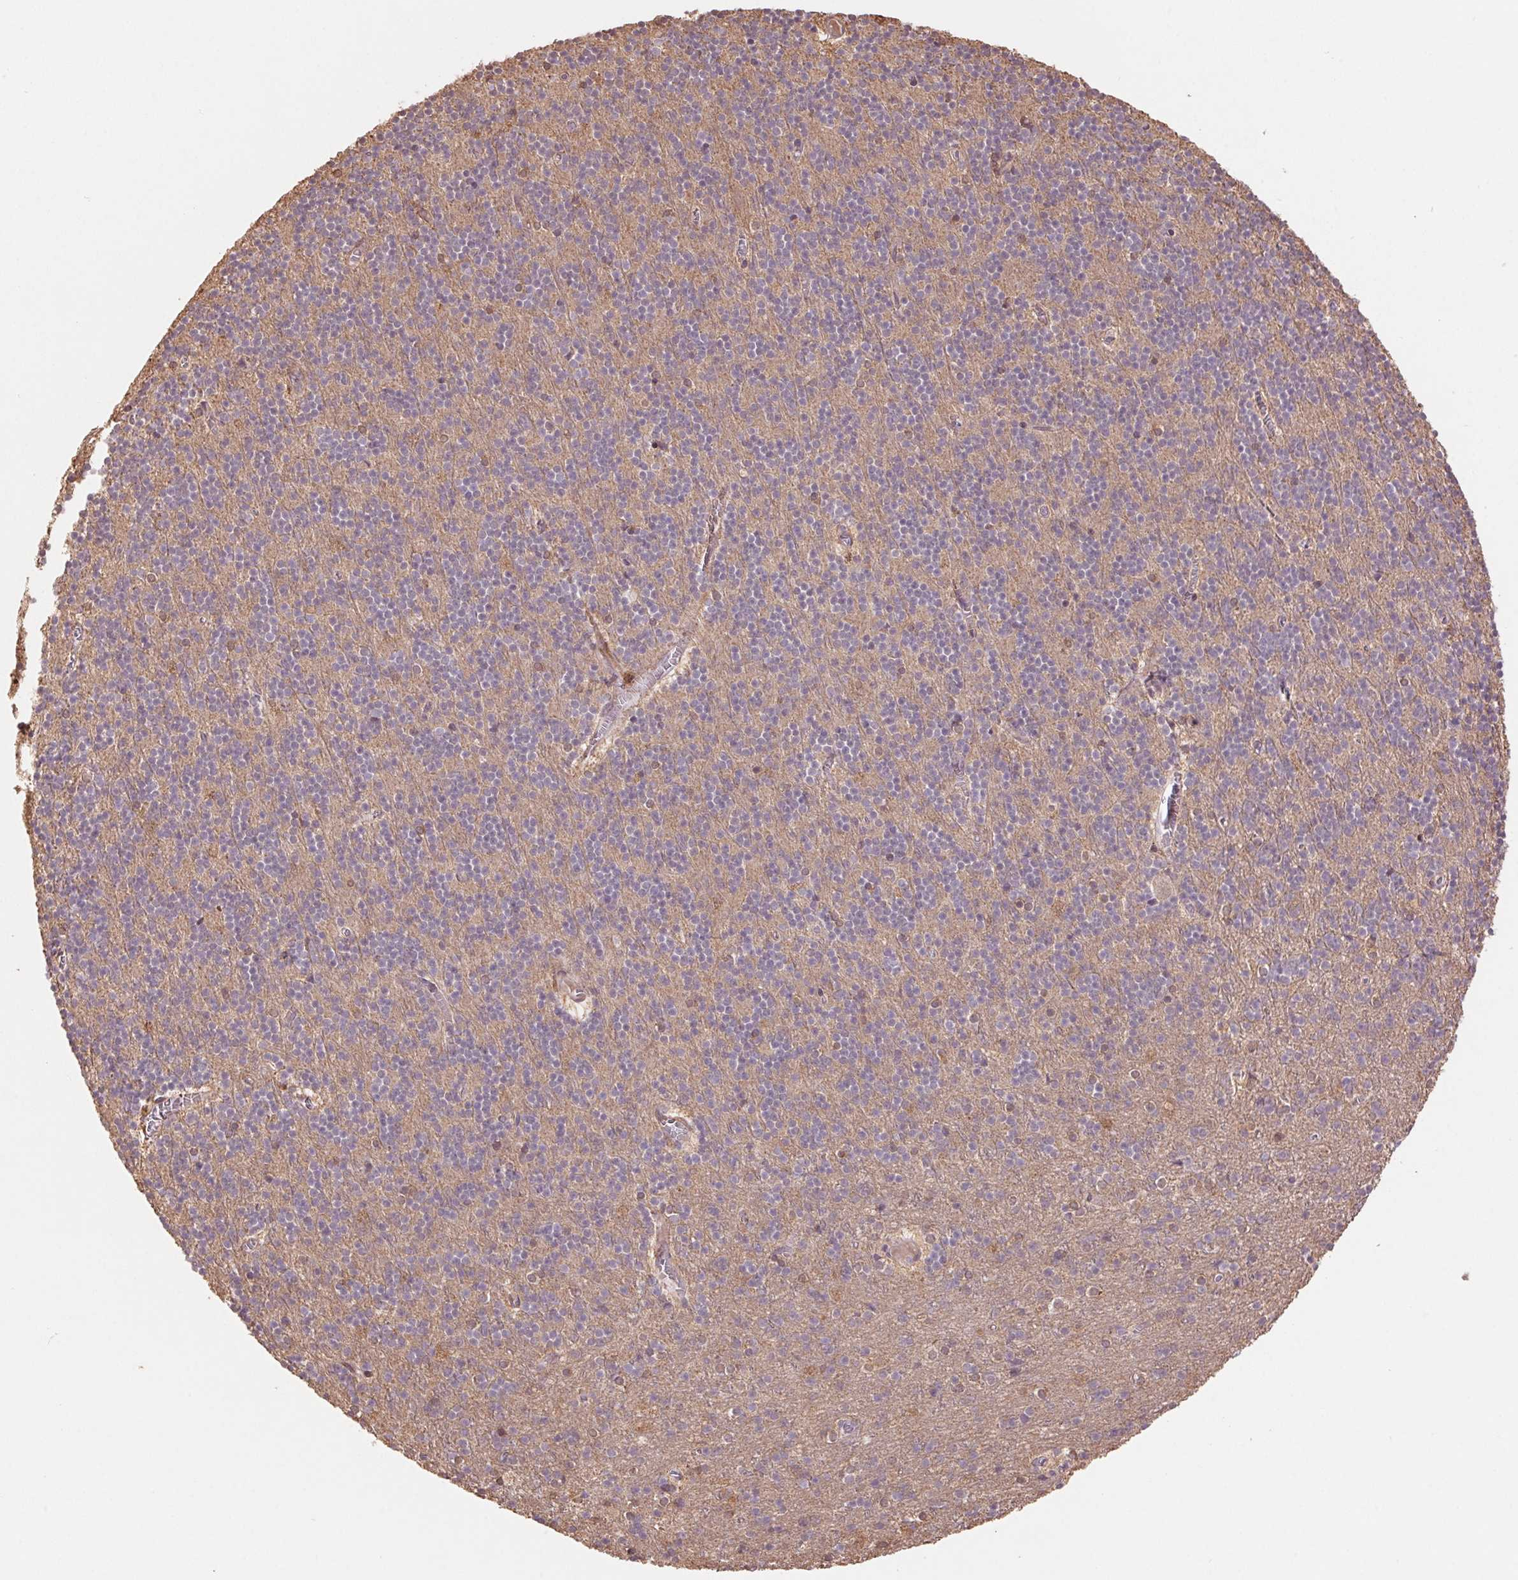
{"staining": {"intensity": "negative", "quantity": "none", "location": "none"}, "tissue": "cerebellum", "cell_type": "Cells in granular layer", "image_type": "normal", "snomed": [{"axis": "morphology", "description": "Normal tissue, NOS"}, {"axis": "topography", "description": "Cerebellum"}], "caption": "IHC of normal cerebellum exhibits no staining in cells in granular layer.", "gene": "CUTA", "patient": {"sex": "male", "age": 70}}